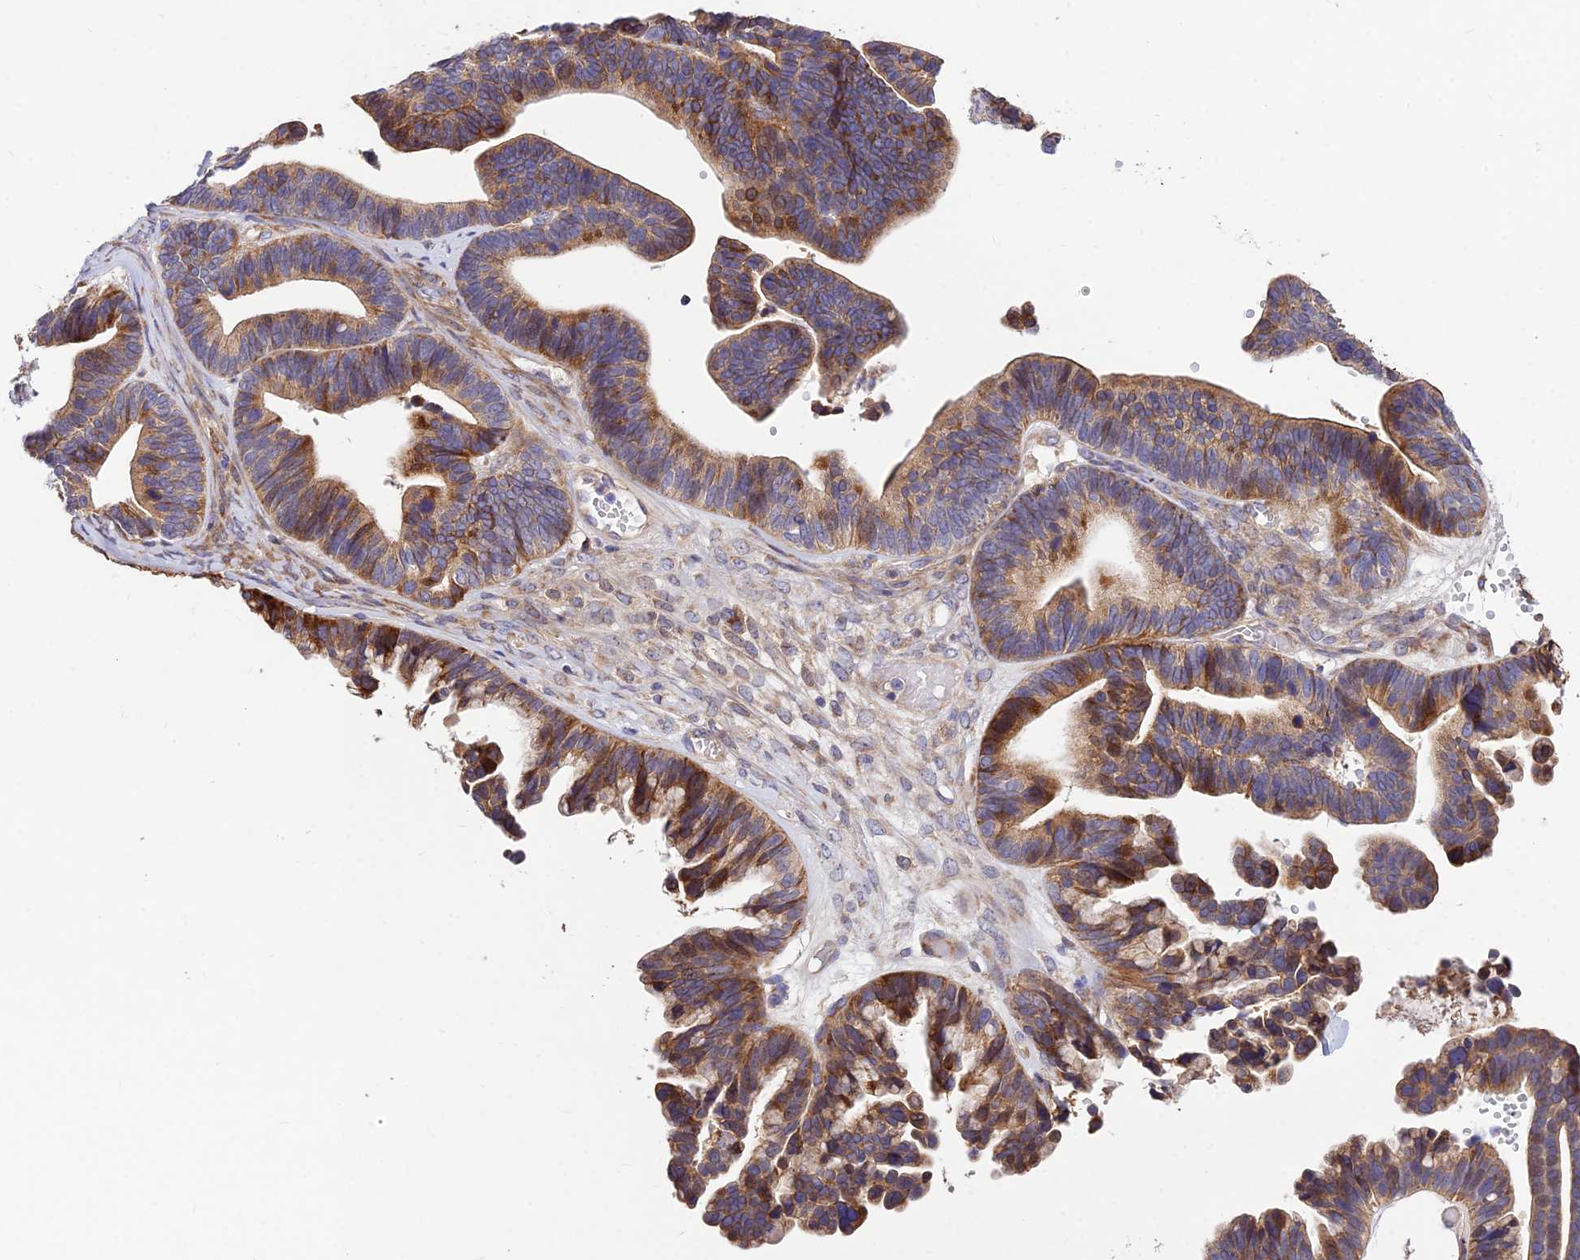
{"staining": {"intensity": "strong", "quantity": ">75%", "location": "cytoplasmic/membranous"}, "tissue": "ovarian cancer", "cell_type": "Tumor cells", "image_type": "cancer", "snomed": [{"axis": "morphology", "description": "Cystadenocarcinoma, serous, NOS"}, {"axis": "topography", "description": "Ovary"}], "caption": "This image displays ovarian cancer stained with immunohistochemistry (IHC) to label a protein in brown. The cytoplasmic/membranous of tumor cells show strong positivity for the protein. Nuclei are counter-stained blue.", "gene": "ROCK1", "patient": {"sex": "female", "age": 56}}